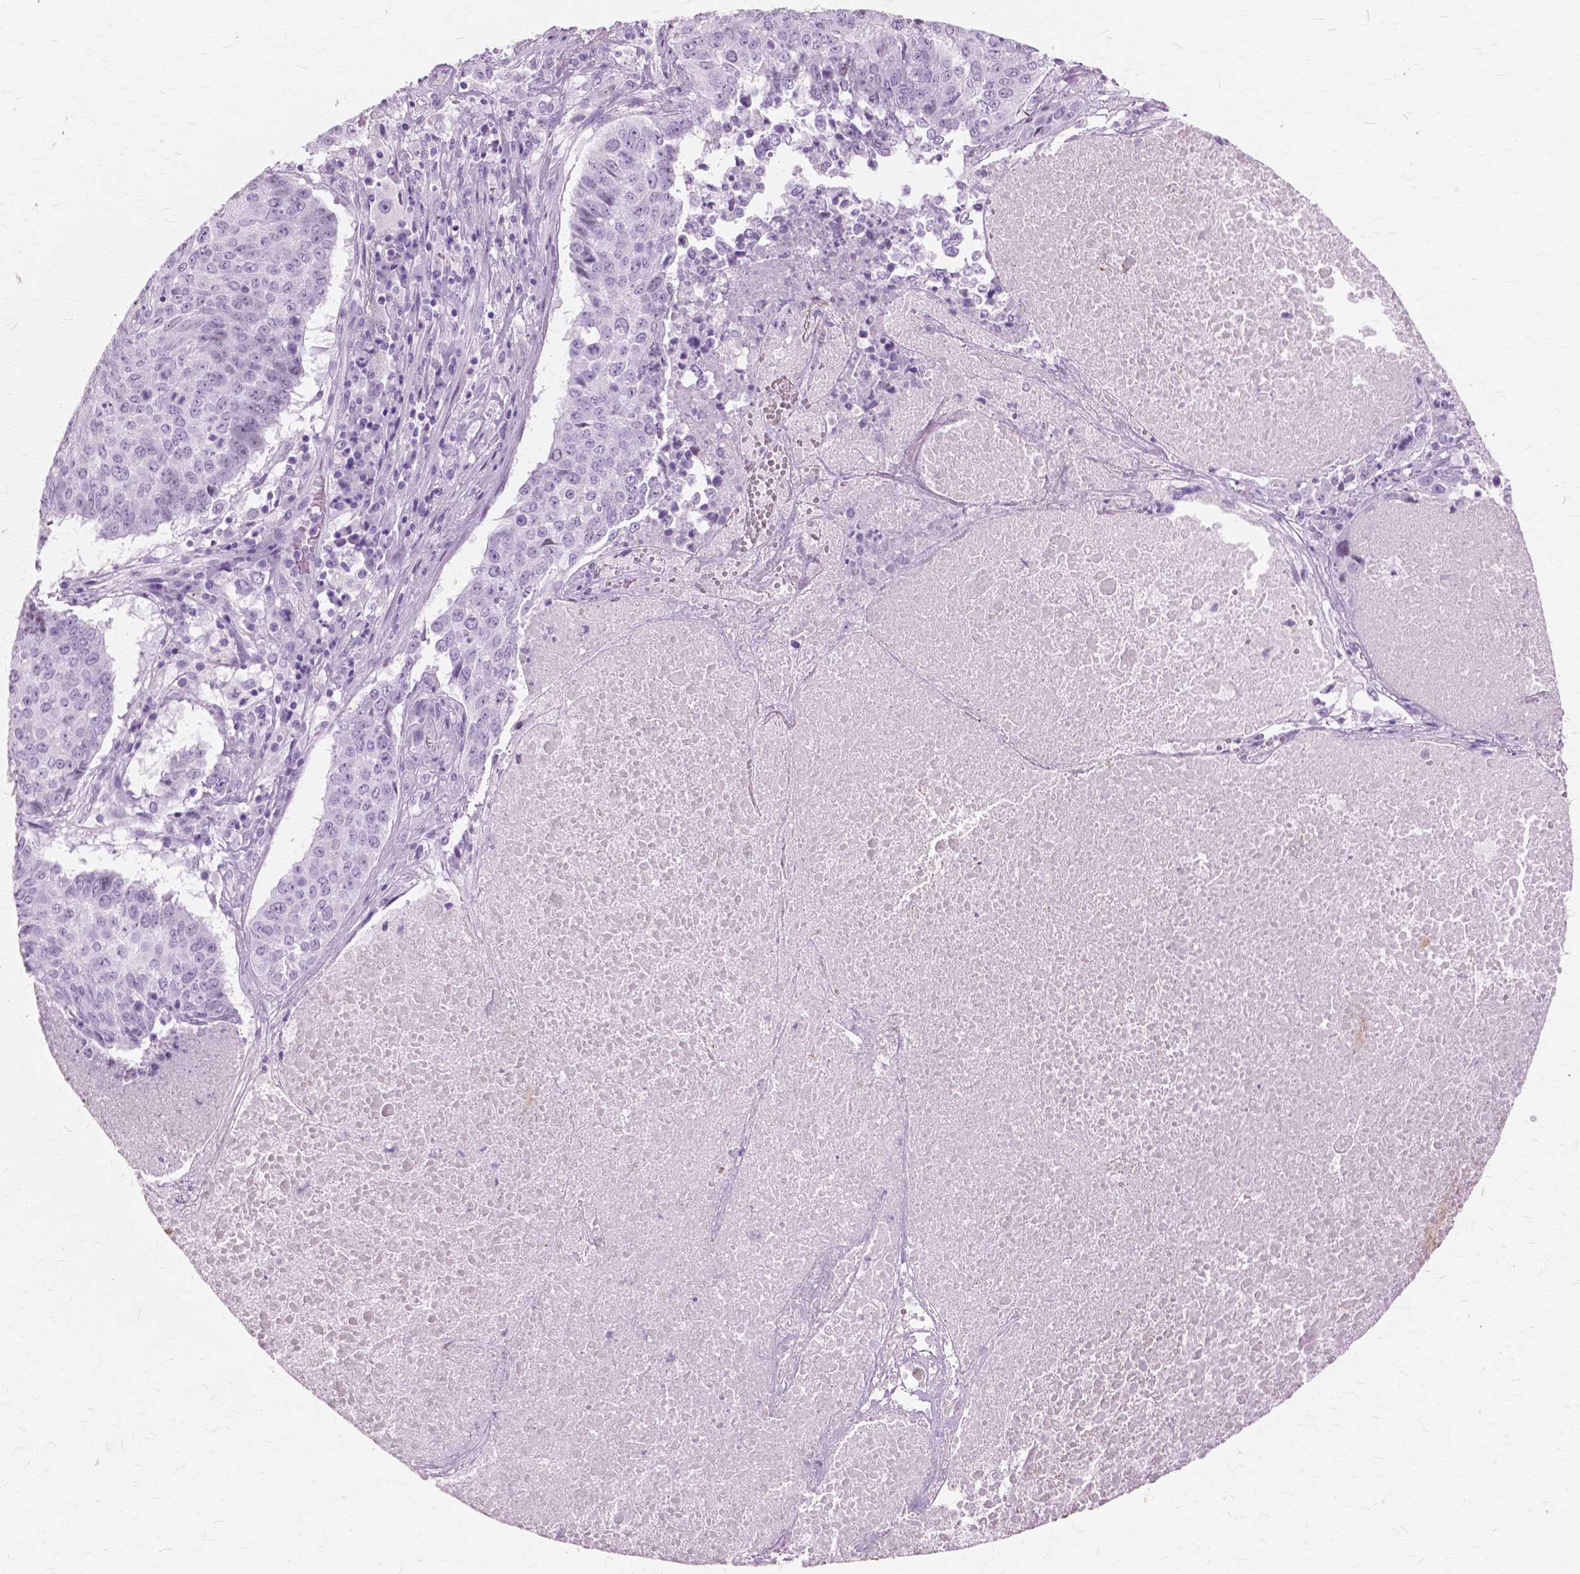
{"staining": {"intensity": "negative", "quantity": "none", "location": "none"}, "tissue": "lung cancer", "cell_type": "Tumor cells", "image_type": "cancer", "snomed": [{"axis": "morphology", "description": "Normal tissue, NOS"}, {"axis": "morphology", "description": "Squamous cell carcinoma, NOS"}, {"axis": "topography", "description": "Bronchus"}, {"axis": "topography", "description": "Lung"}], "caption": "Immunohistochemistry of human lung cancer shows no expression in tumor cells.", "gene": "SFTPD", "patient": {"sex": "male", "age": 64}}